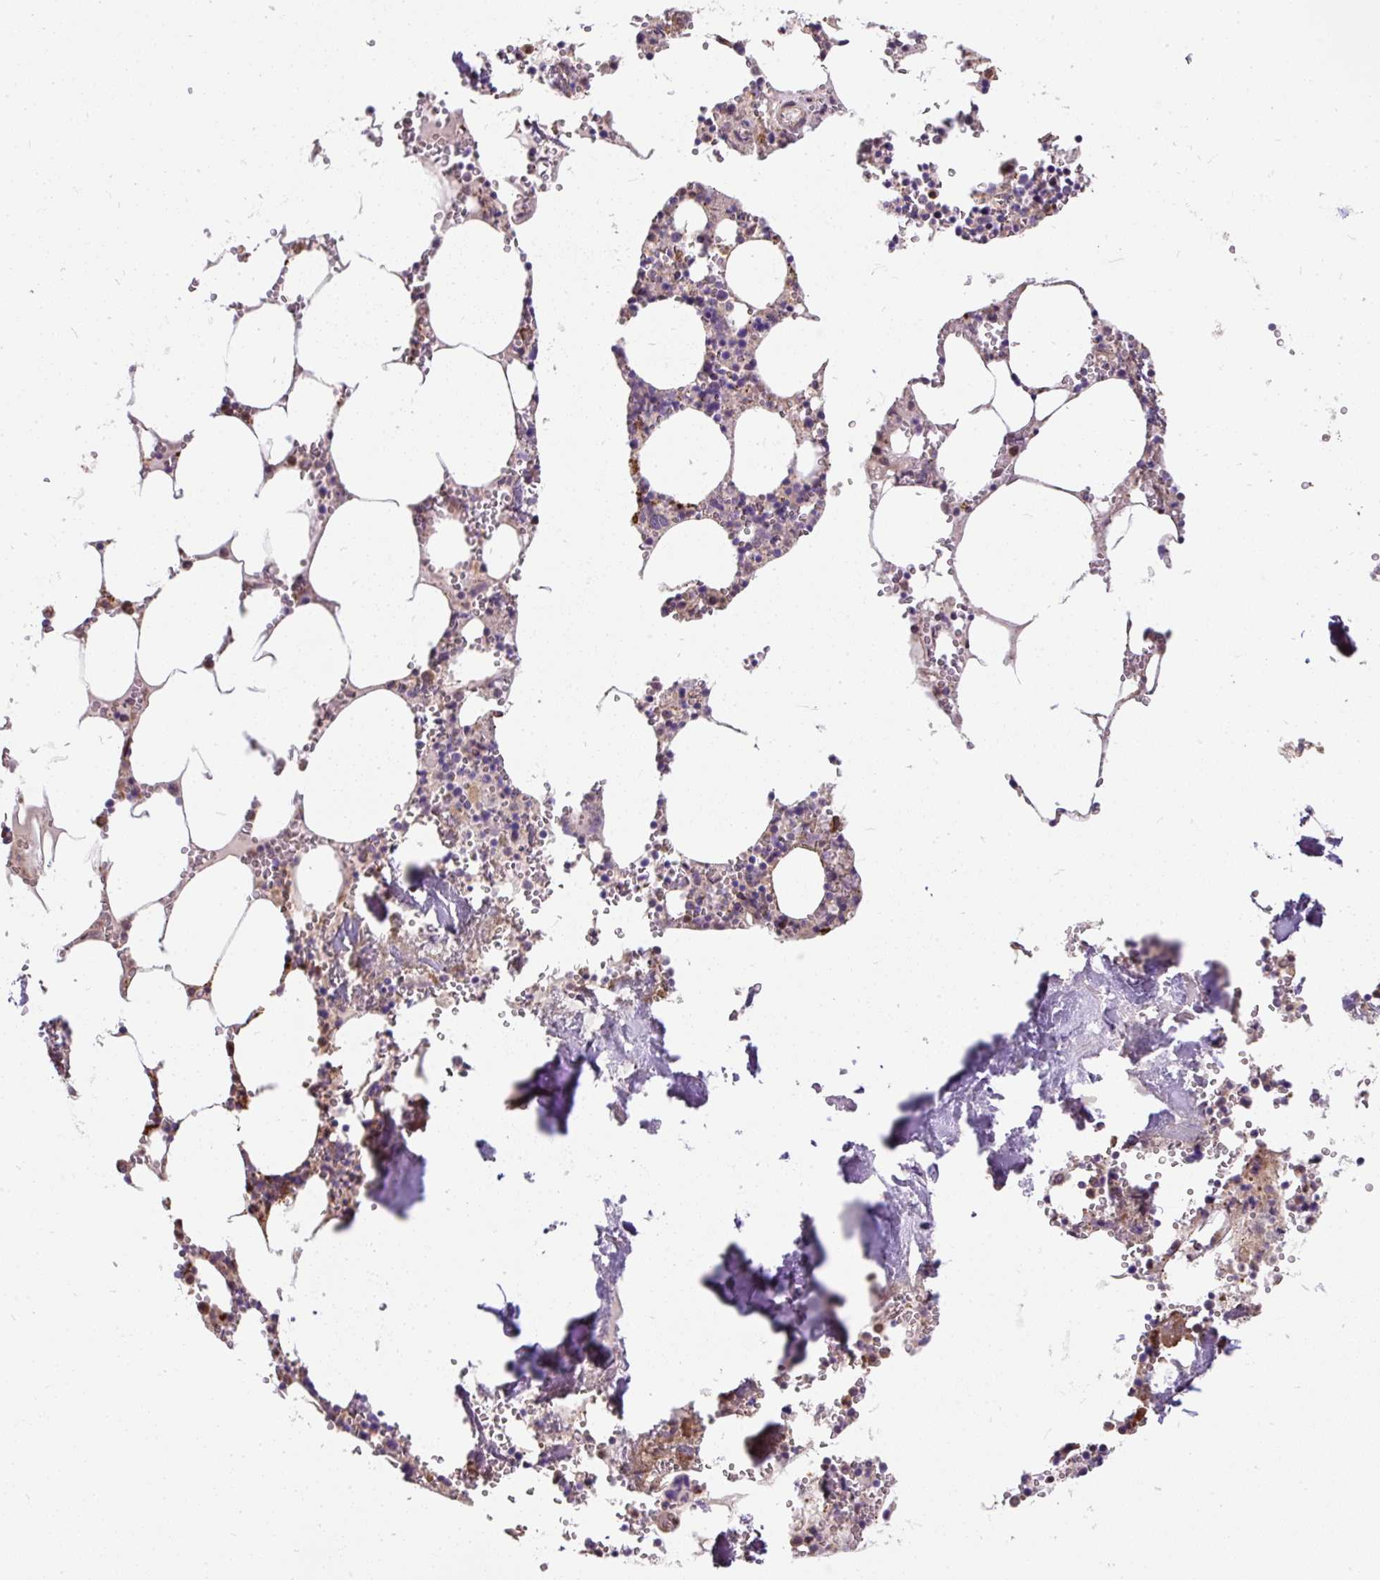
{"staining": {"intensity": "moderate", "quantity": "<25%", "location": "nuclear"}, "tissue": "bone marrow", "cell_type": "Hematopoietic cells", "image_type": "normal", "snomed": [{"axis": "morphology", "description": "Normal tissue, NOS"}, {"axis": "topography", "description": "Bone marrow"}], "caption": "Immunohistochemistry (IHC) of benign bone marrow displays low levels of moderate nuclear staining in about <25% of hematopoietic cells. The staining was performed using DAB to visualize the protein expression in brown, while the nuclei were stained in blue with hematoxylin (Magnification: 20x).", "gene": "PUS7L", "patient": {"sex": "male", "age": 54}}